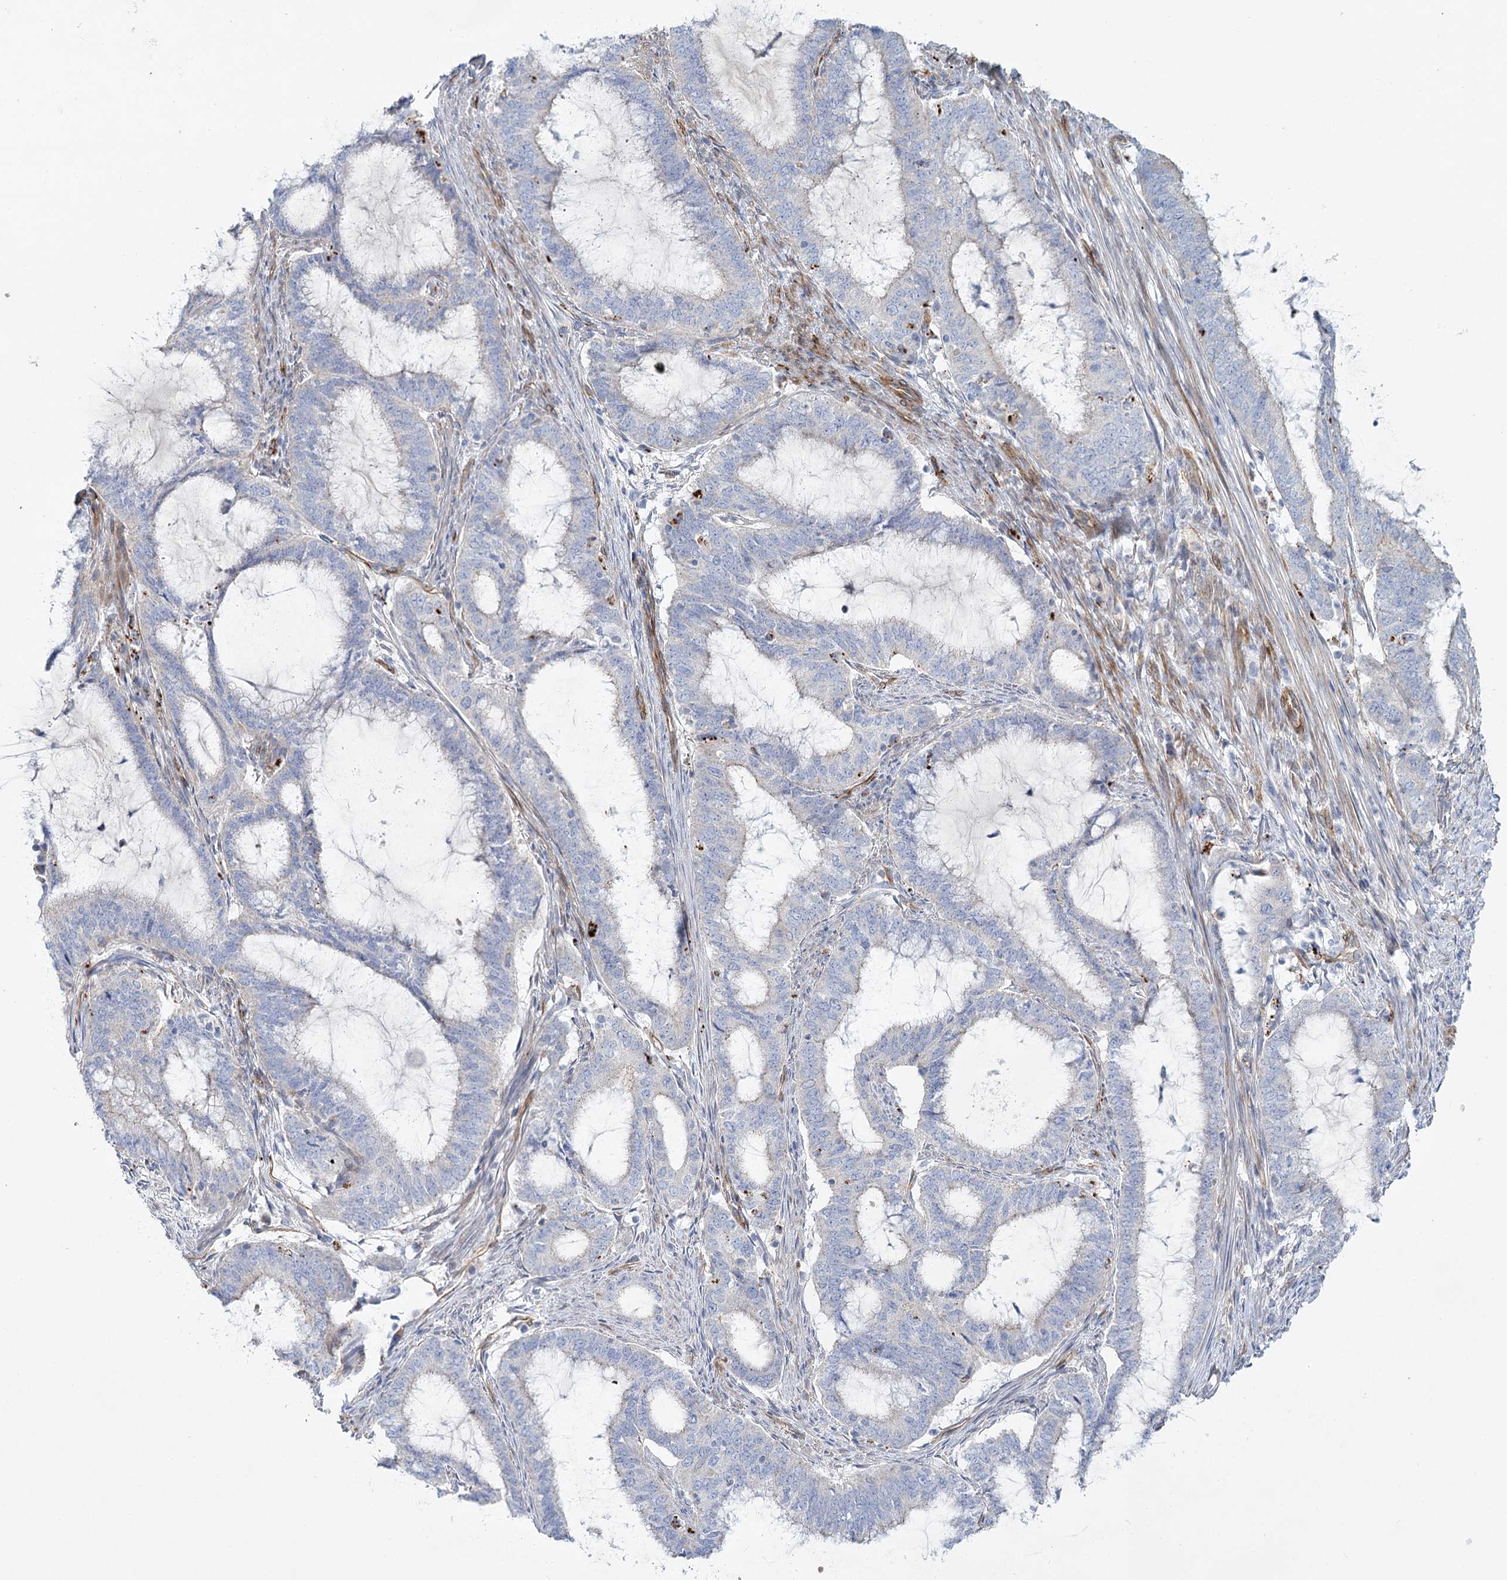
{"staining": {"intensity": "weak", "quantity": "<25%", "location": "cytoplasmic/membranous"}, "tissue": "endometrial cancer", "cell_type": "Tumor cells", "image_type": "cancer", "snomed": [{"axis": "morphology", "description": "Adenocarcinoma, NOS"}, {"axis": "topography", "description": "Endometrium"}], "caption": "Protein analysis of adenocarcinoma (endometrial) shows no significant staining in tumor cells.", "gene": "TMEM164", "patient": {"sex": "female", "age": 51}}